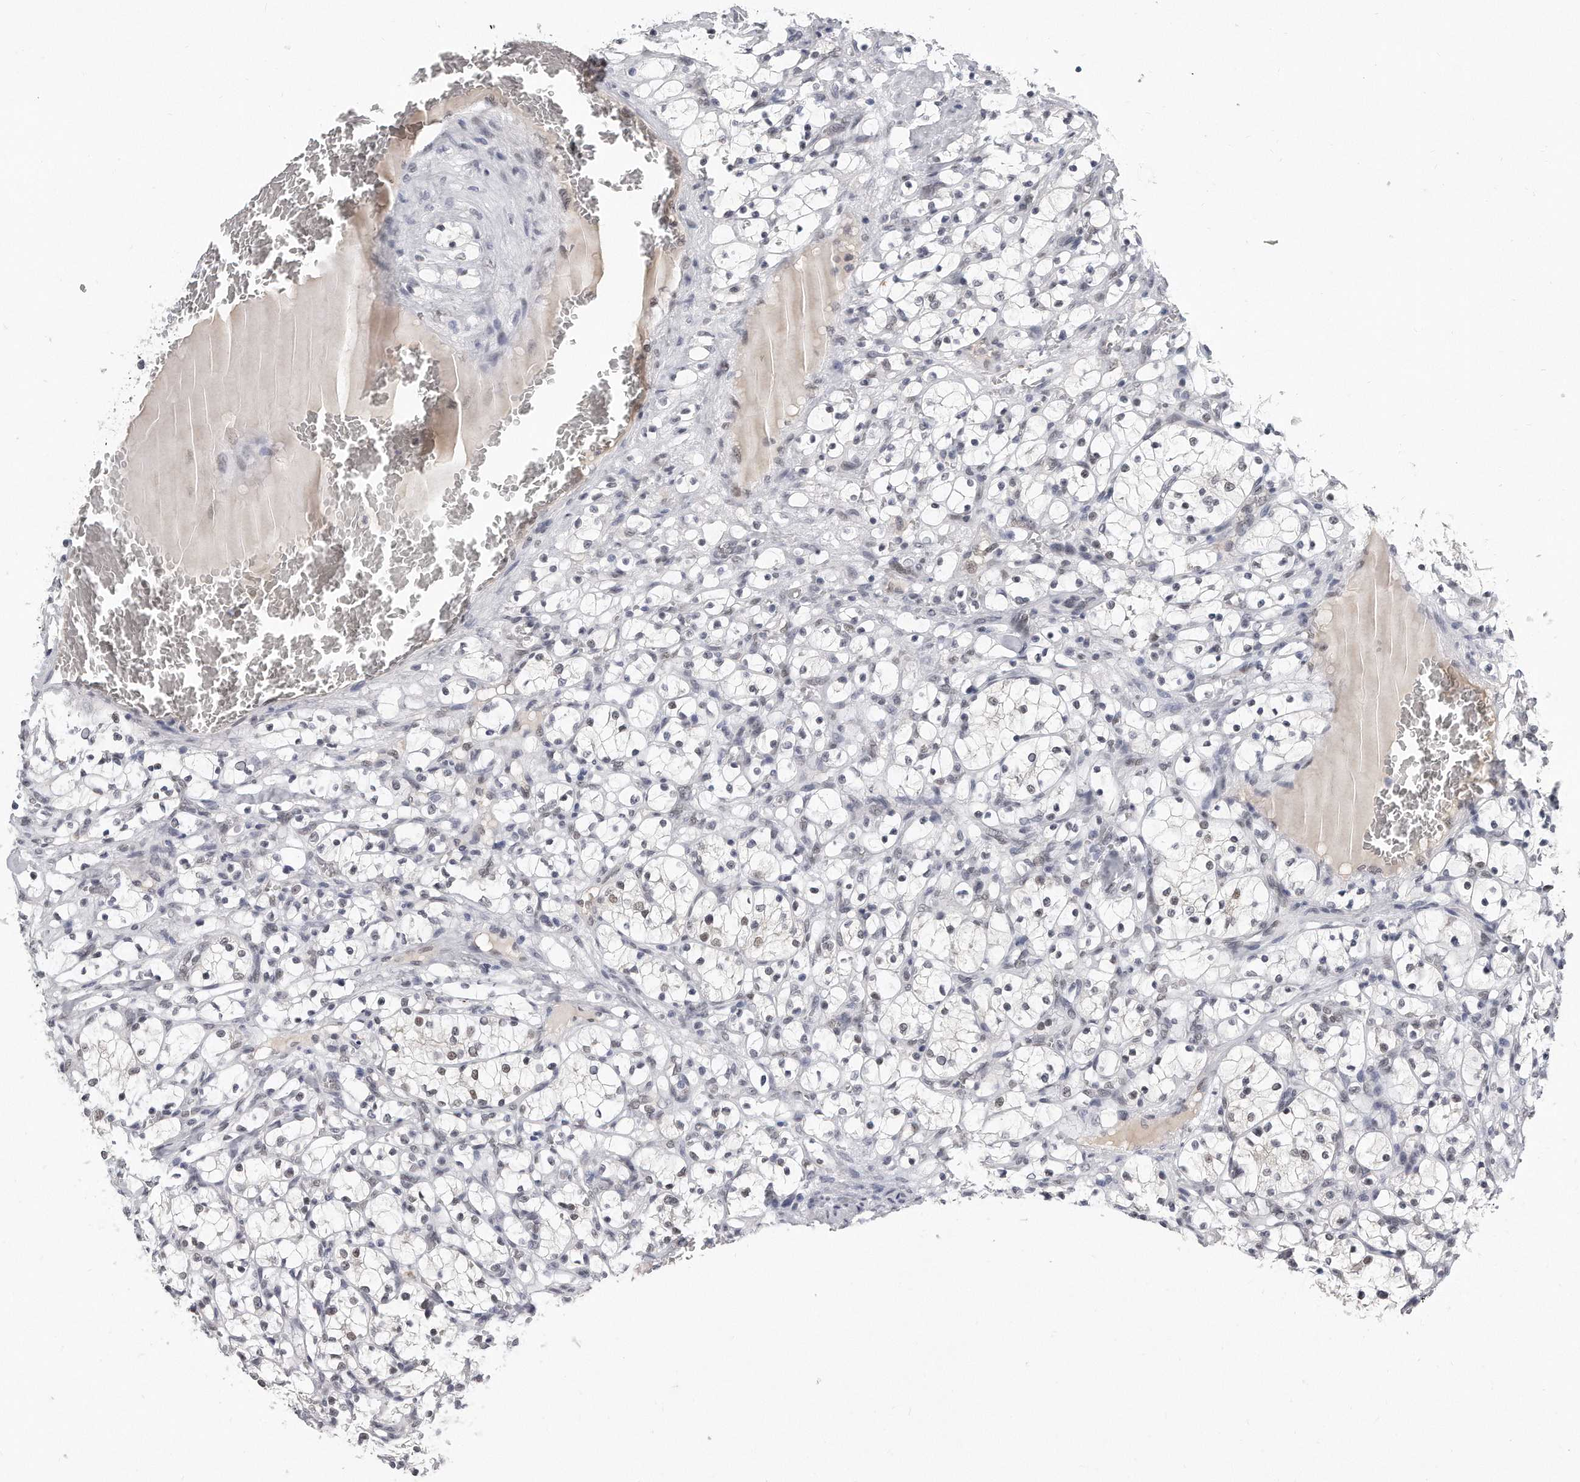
{"staining": {"intensity": "weak", "quantity": "<25%", "location": "nuclear"}, "tissue": "renal cancer", "cell_type": "Tumor cells", "image_type": "cancer", "snomed": [{"axis": "morphology", "description": "Adenocarcinoma, NOS"}, {"axis": "topography", "description": "Kidney"}], "caption": "DAB immunohistochemical staining of renal cancer (adenocarcinoma) shows no significant positivity in tumor cells.", "gene": "CTBP2", "patient": {"sex": "female", "age": 69}}